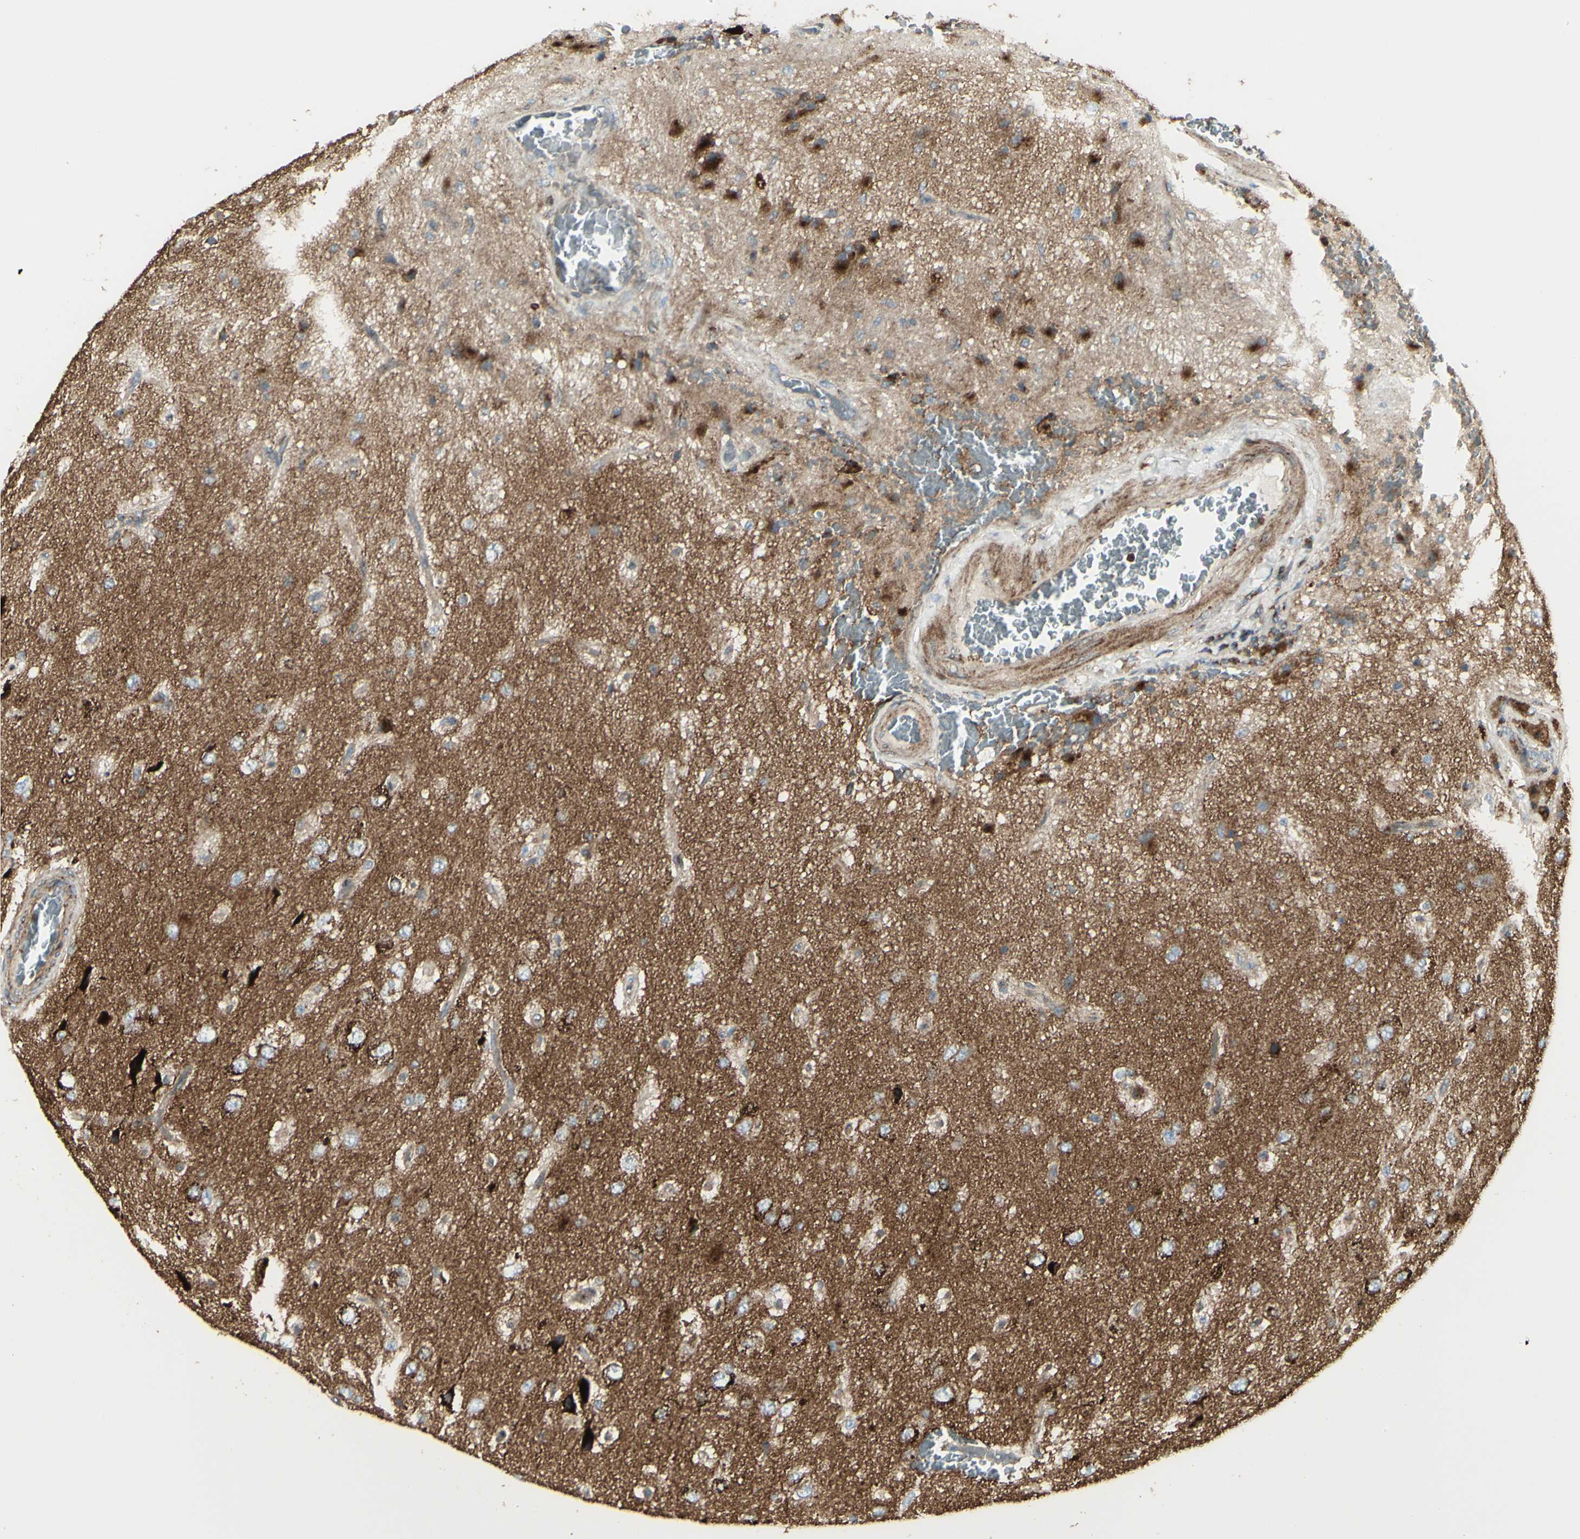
{"staining": {"intensity": "moderate", "quantity": ">75%", "location": "cytoplasmic/membranous"}, "tissue": "glioma", "cell_type": "Tumor cells", "image_type": "cancer", "snomed": [{"axis": "morphology", "description": "Glioma, malignant, High grade"}, {"axis": "topography", "description": "pancreas cauda"}], "caption": "A medium amount of moderate cytoplasmic/membranous expression is present in about >75% of tumor cells in glioma tissue.", "gene": "NAPA", "patient": {"sex": "male", "age": 60}}